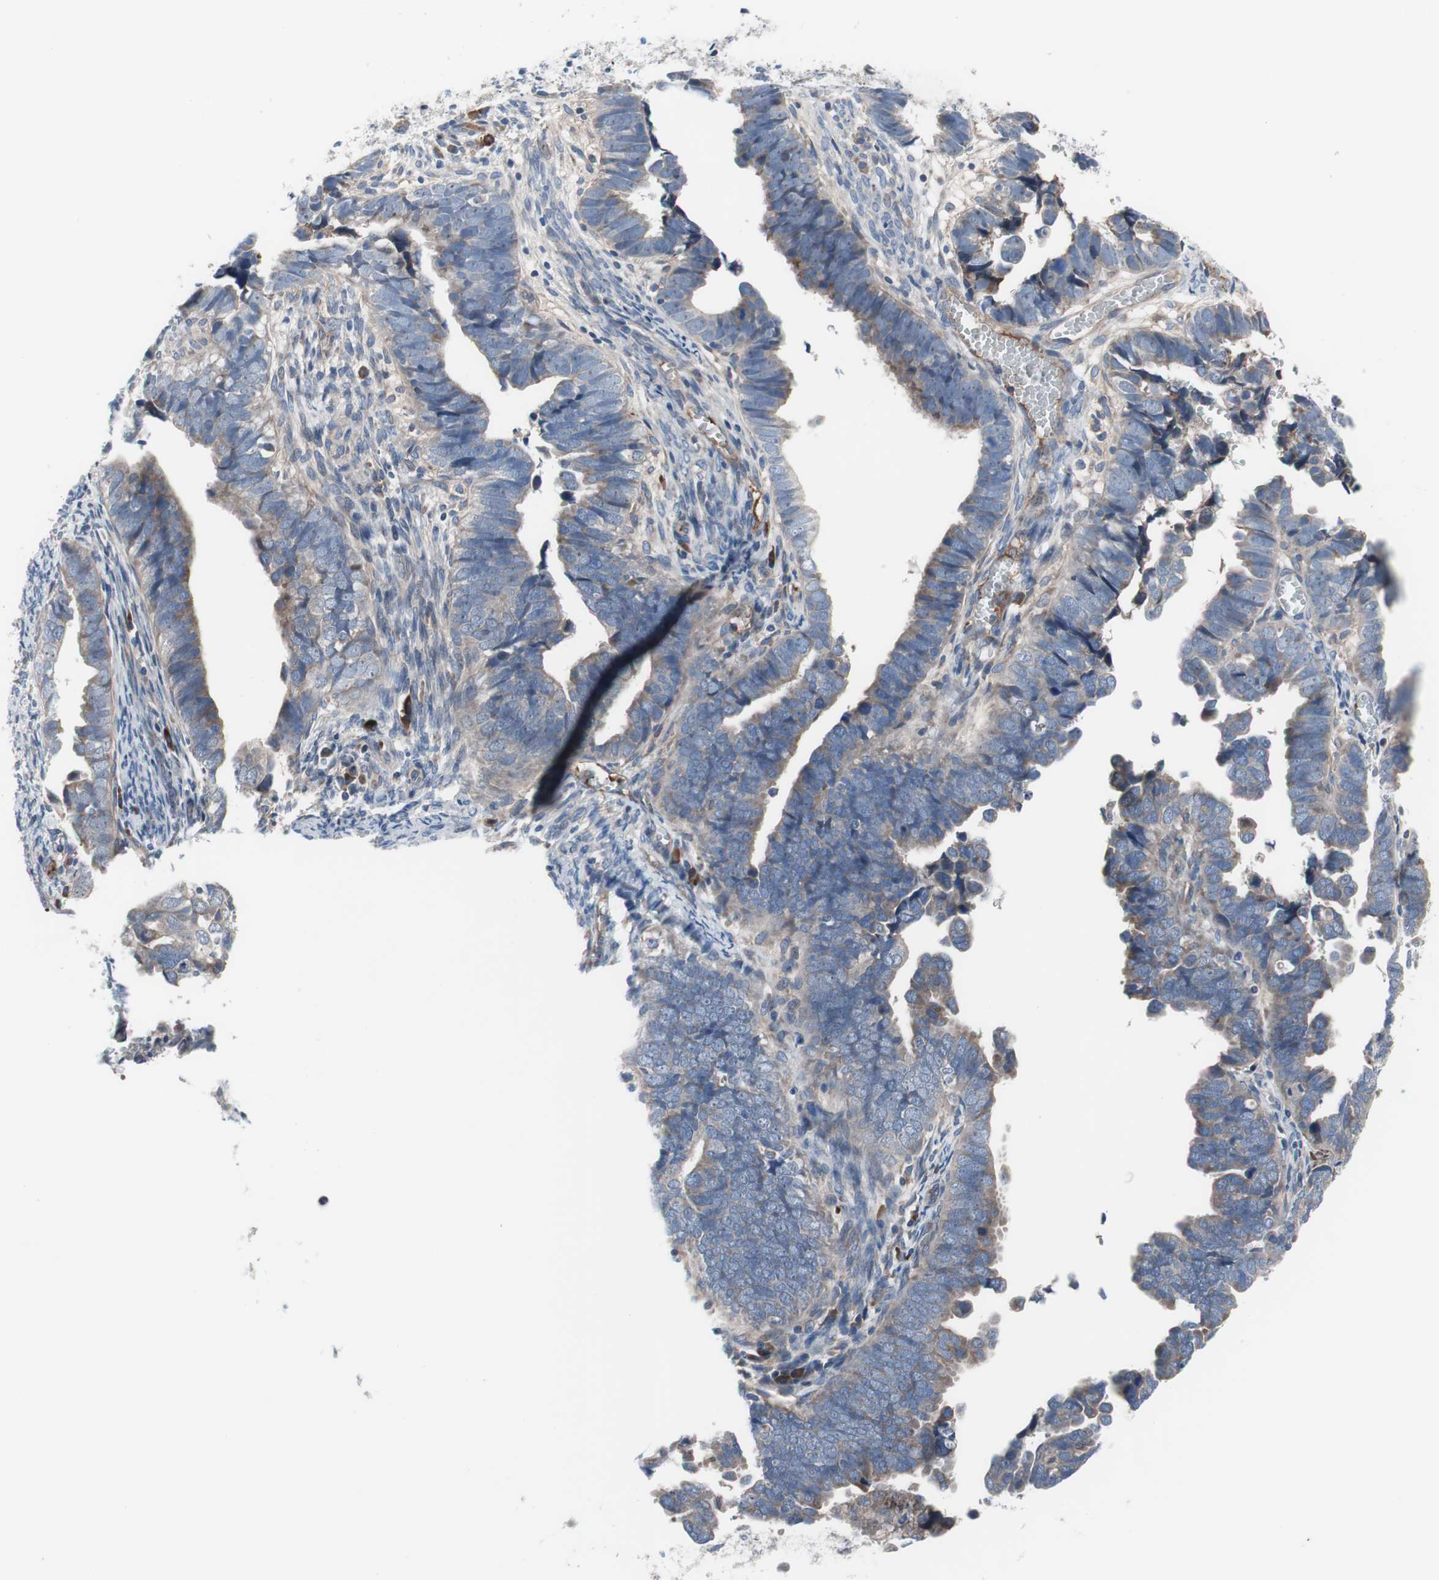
{"staining": {"intensity": "negative", "quantity": "none", "location": "none"}, "tissue": "endometrial cancer", "cell_type": "Tumor cells", "image_type": "cancer", "snomed": [{"axis": "morphology", "description": "Adenocarcinoma, NOS"}, {"axis": "topography", "description": "Endometrium"}], "caption": "Tumor cells show no significant expression in endometrial cancer.", "gene": "KANSL1", "patient": {"sex": "female", "age": 75}}